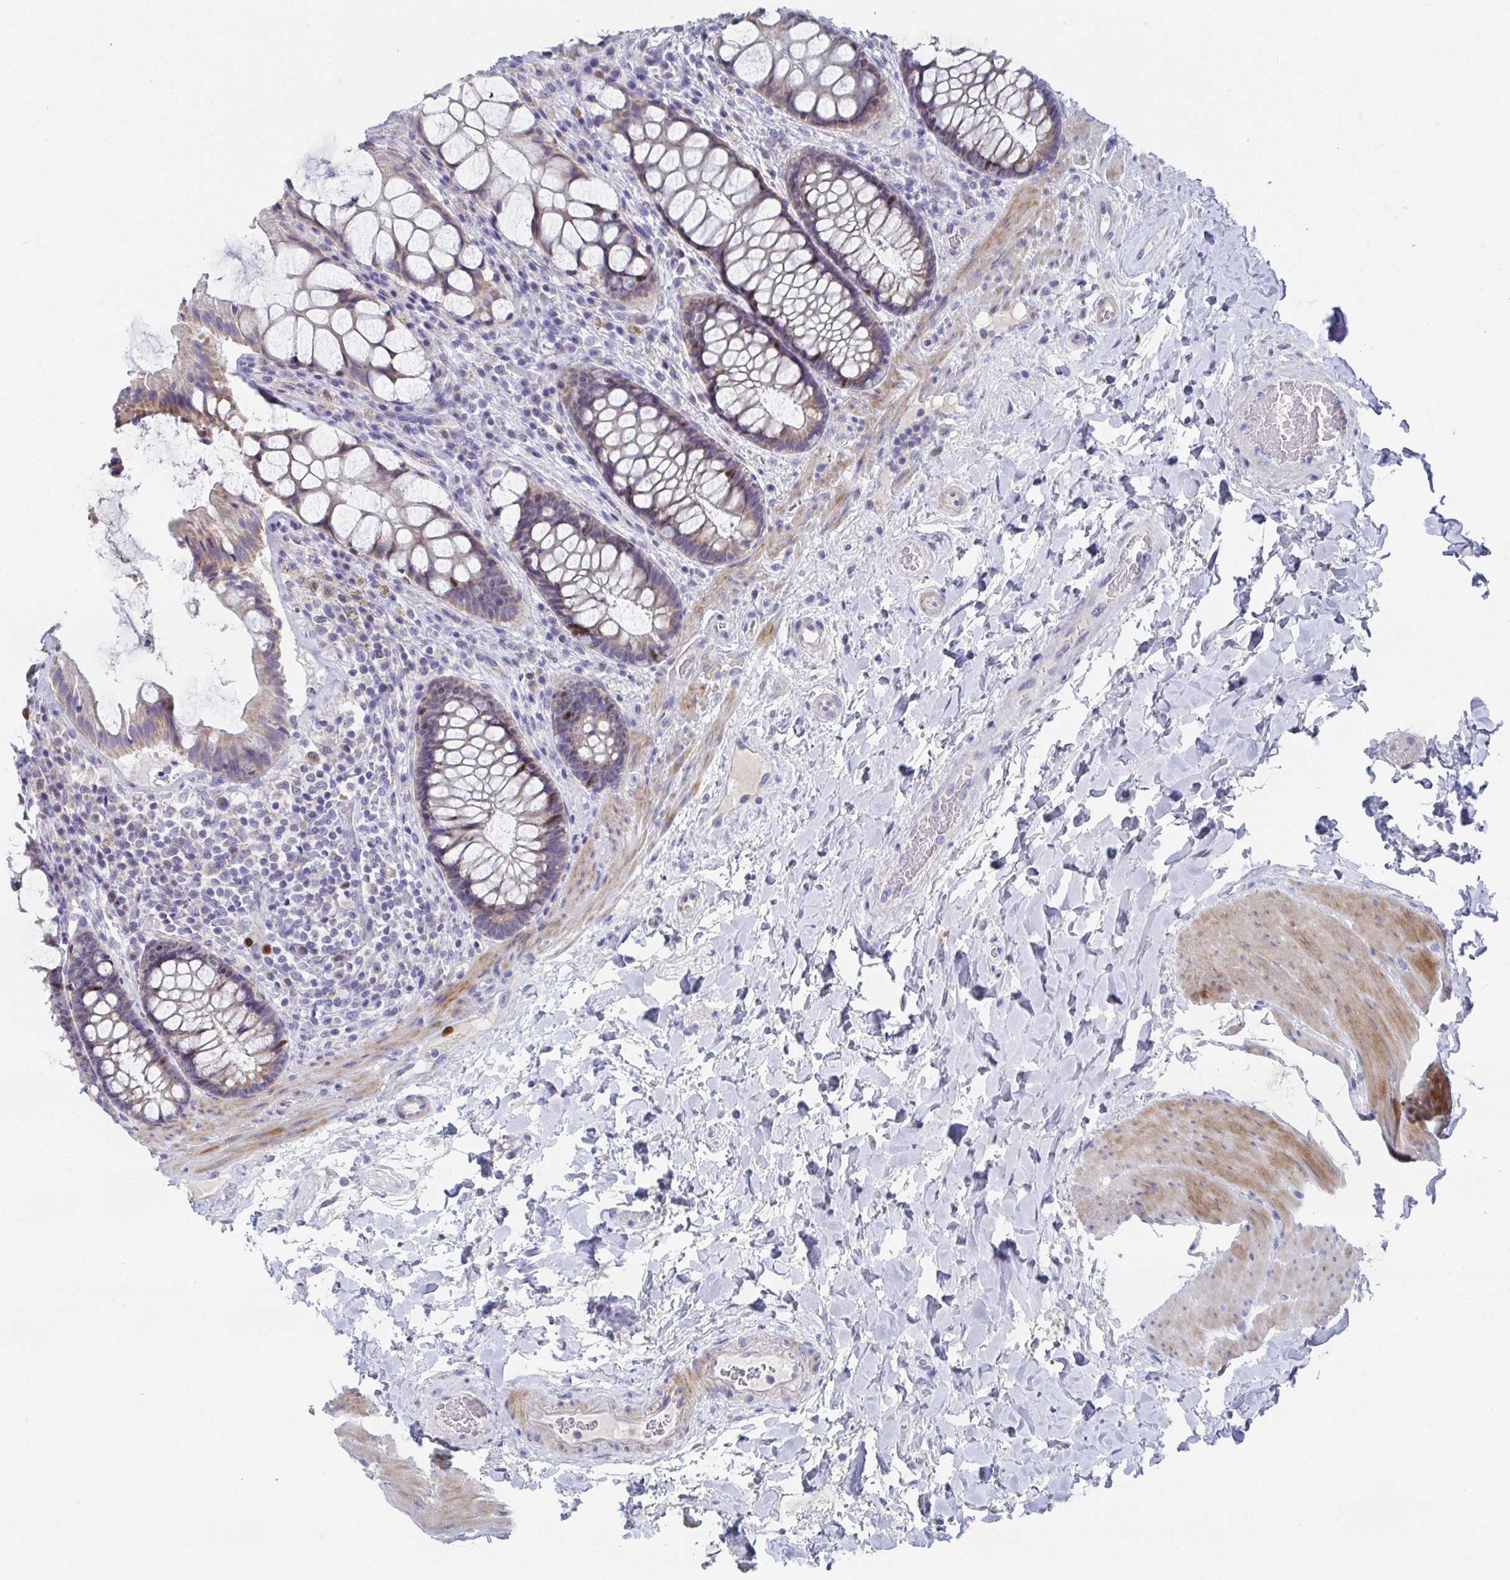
{"staining": {"intensity": "moderate", "quantity": "25%-75%", "location": "cytoplasmic/membranous,nuclear"}, "tissue": "rectum", "cell_type": "Glandular cells", "image_type": "normal", "snomed": [{"axis": "morphology", "description": "Normal tissue, NOS"}, {"axis": "topography", "description": "Rectum"}], "caption": "The image displays a brown stain indicating the presence of a protein in the cytoplasmic/membranous,nuclear of glandular cells in rectum.", "gene": "ATP5F1C", "patient": {"sex": "female", "age": 58}}